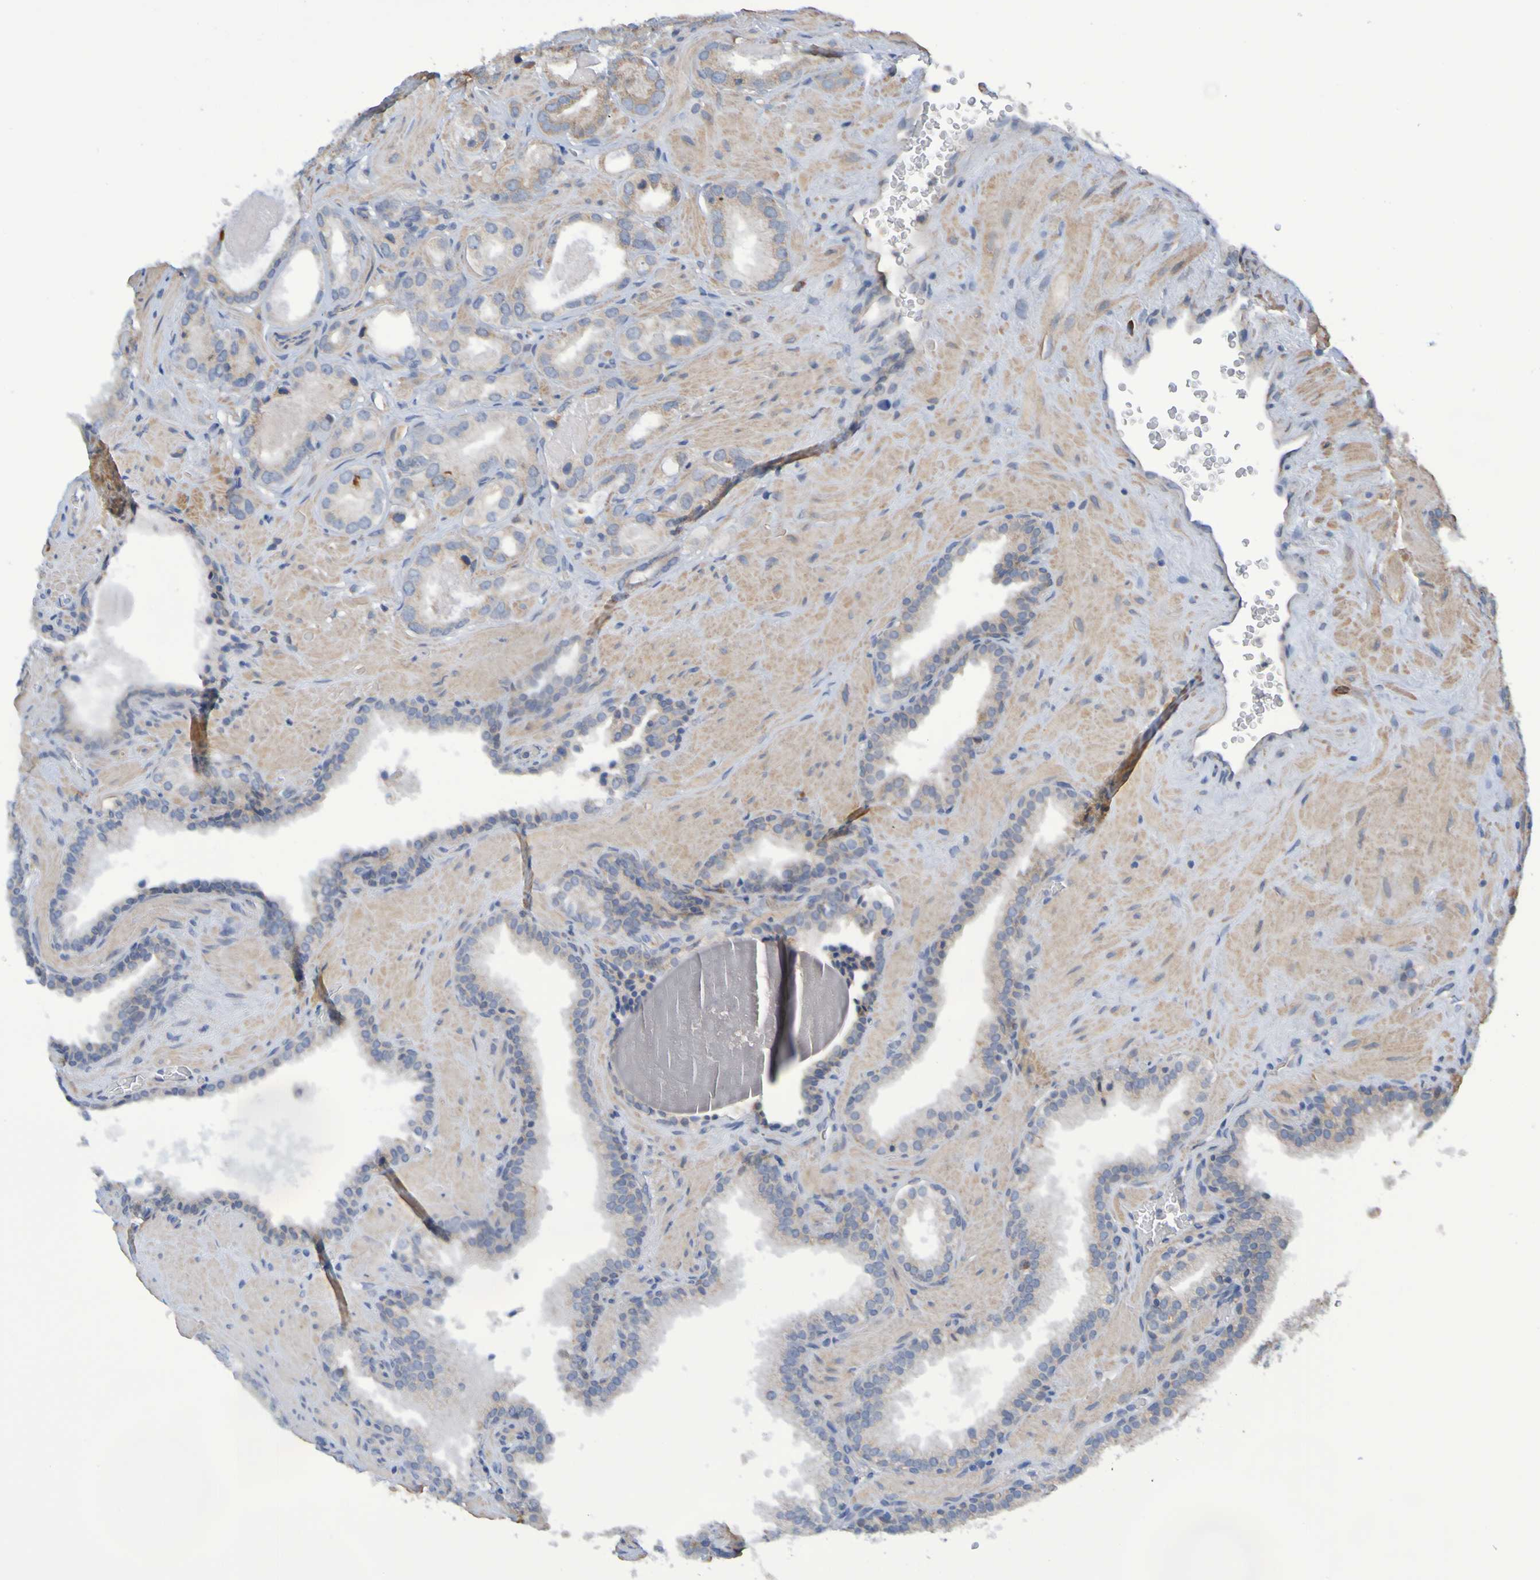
{"staining": {"intensity": "weak", "quantity": ">75%", "location": "cytoplasmic/membranous"}, "tissue": "prostate cancer", "cell_type": "Tumor cells", "image_type": "cancer", "snomed": [{"axis": "morphology", "description": "Adenocarcinoma, High grade"}, {"axis": "topography", "description": "Prostate"}], "caption": "Adenocarcinoma (high-grade) (prostate) stained with DAB immunohistochemistry shows low levels of weak cytoplasmic/membranous staining in approximately >75% of tumor cells.", "gene": "CLDN18", "patient": {"sex": "male", "age": 64}}